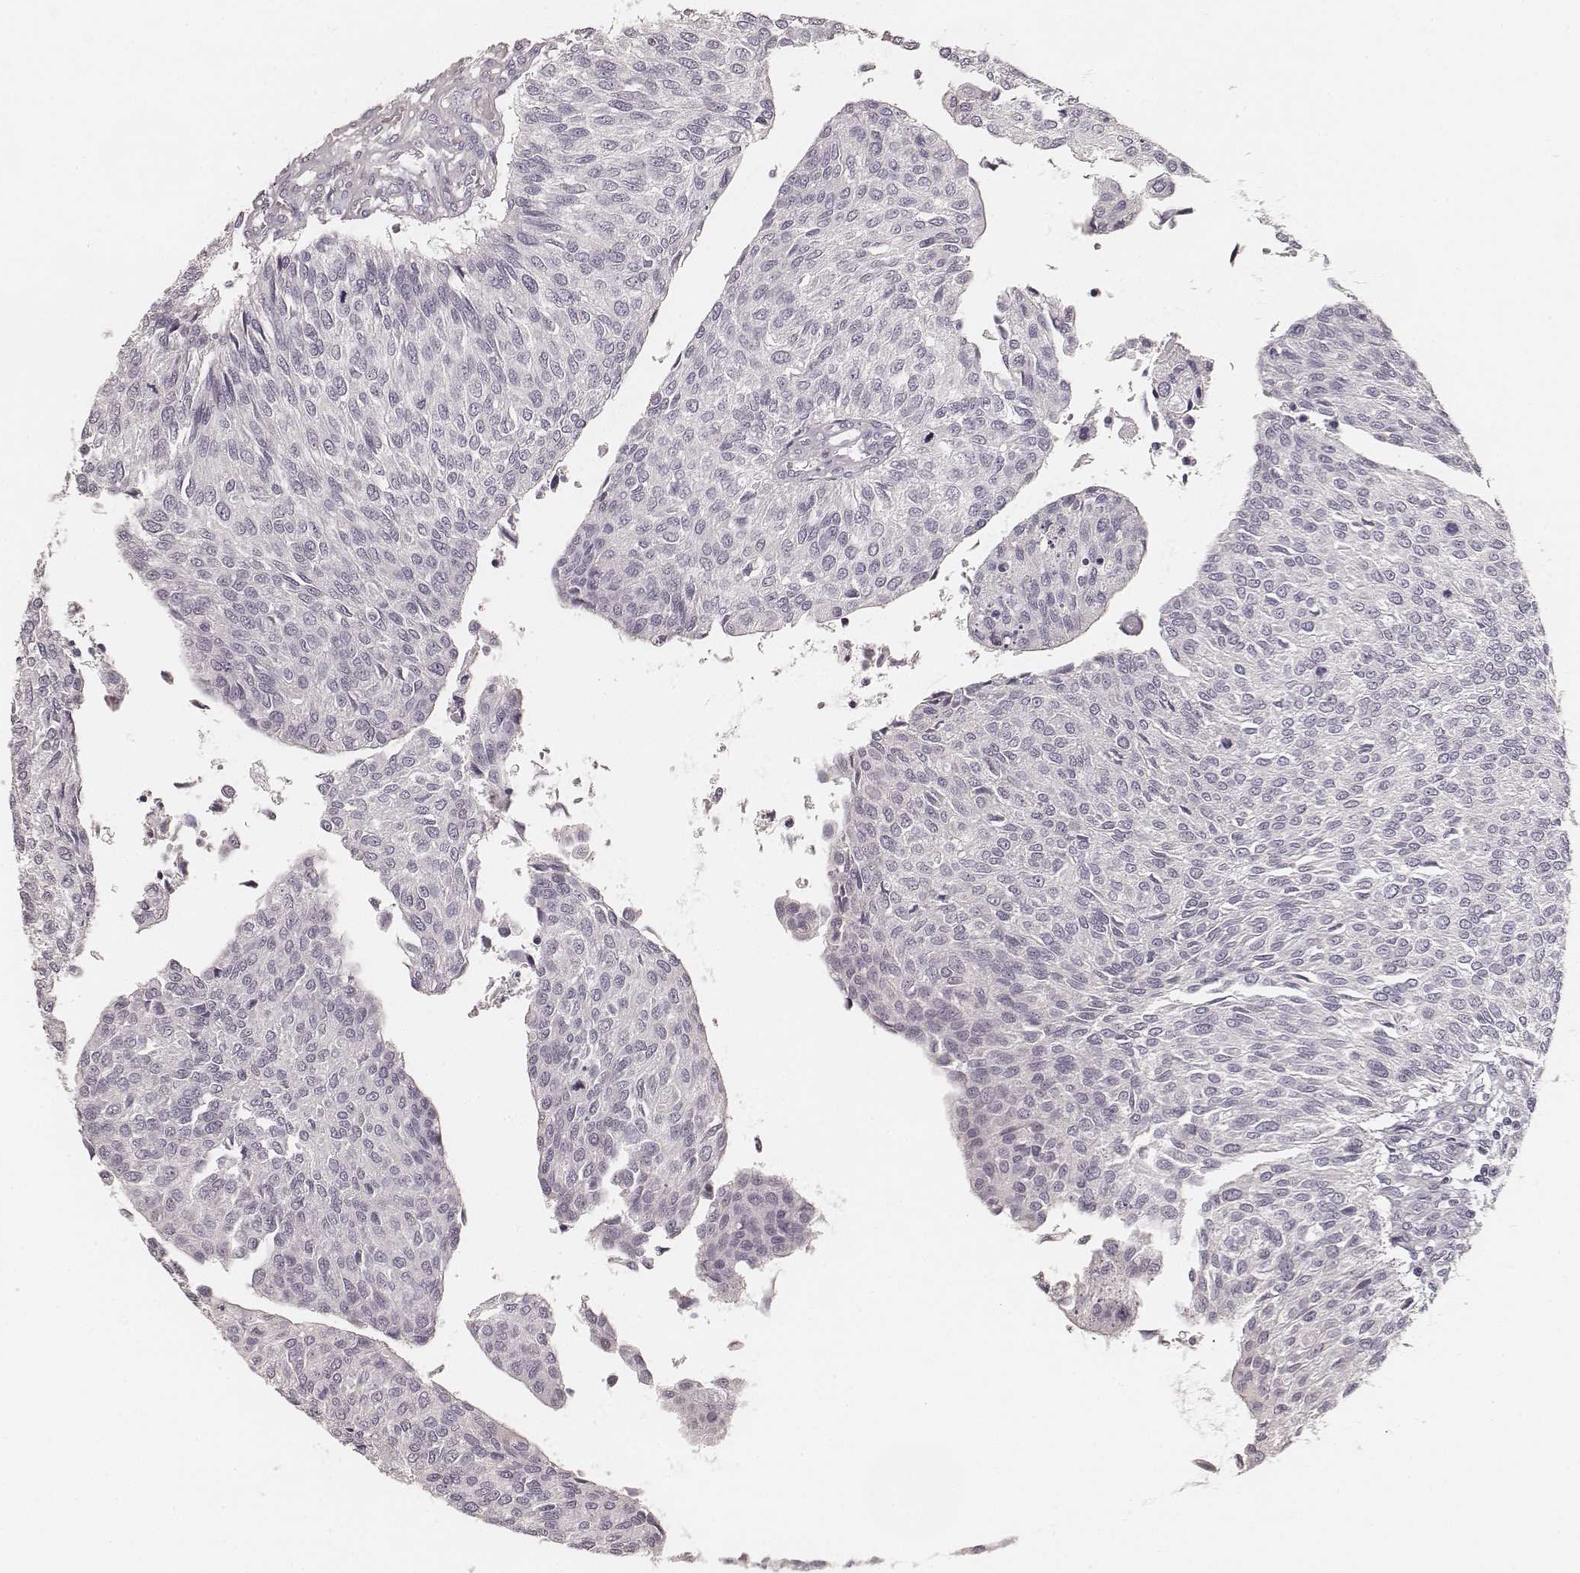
{"staining": {"intensity": "negative", "quantity": "none", "location": "none"}, "tissue": "urothelial cancer", "cell_type": "Tumor cells", "image_type": "cancer", "snomed": [{"axis": "morphology", "description": "Urothelial carcinoma, NOS"}, {"axis": "topography", "description": "Urinary bladder"}], "caption": "IHC image of neoplastic tissue: human transitional cell carcinoma stained with DAB displays no significant protein staining in tumor cells. (DAB (3,3'-diaminobenzidine) immunohistochemistry (IHC), high magnification).", "gene": "HNF4G", "patient": {"sex": "male", "age": 55}}